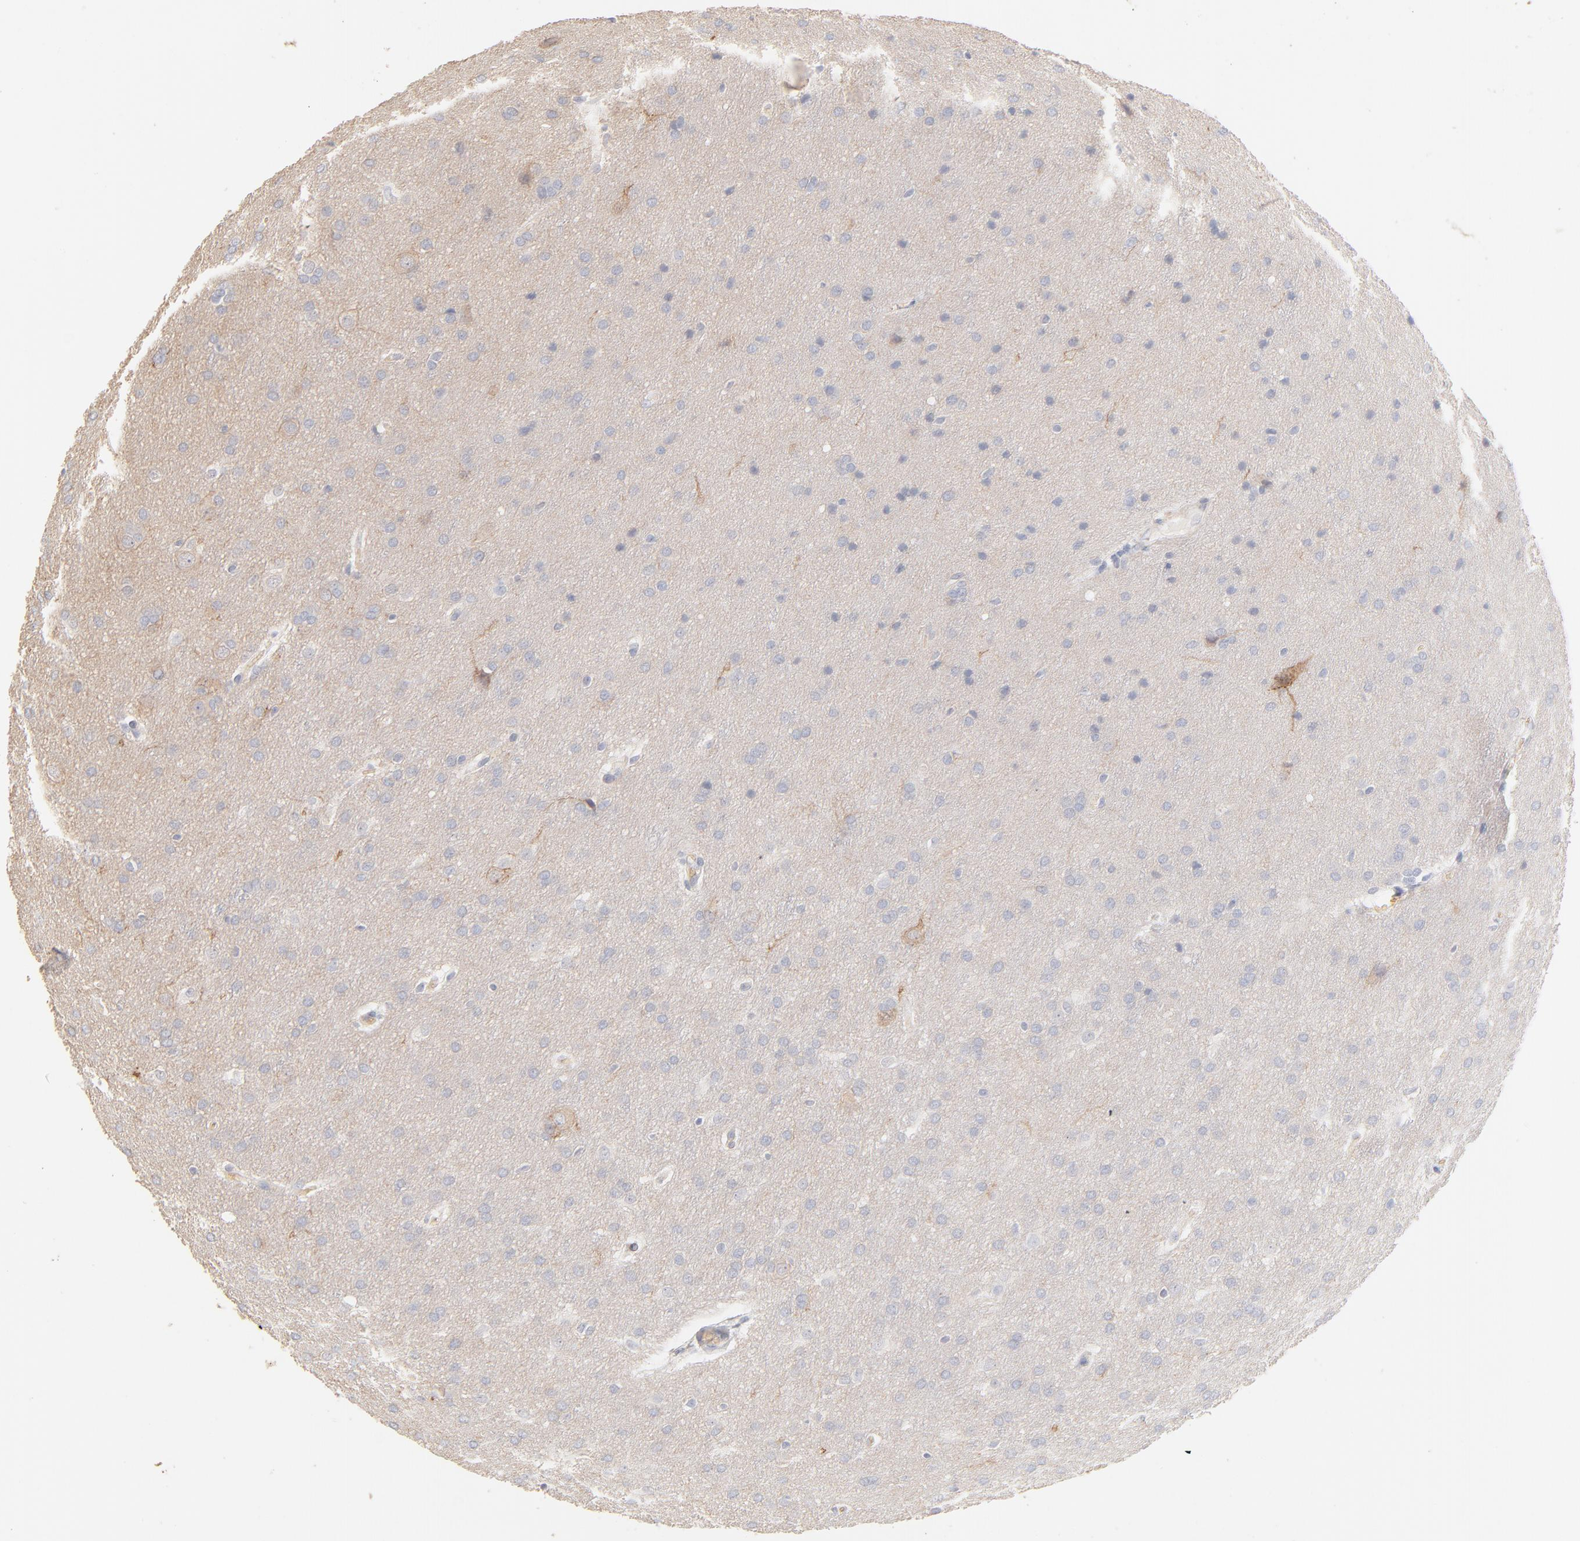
{"staining": {"intensity": "negative", "quantity": "none", "location": "none"}, "tissue": "glioma", "cell_type": "Tumor cells", "image_type": "cancer", "snomed": [{"axis": "morphology", "description": "Glioma, malignant, Low grade"}, {"axis": "topography", "description": "Brain"}], "caption": "Immunohistochemistry of human glioma reveals no positivity in tumor cells. (Immunohistochemistry, brightfield microscopy, high magnification).", "gene": "SPTB", "patient": {"sex": "female", "age": 32}}